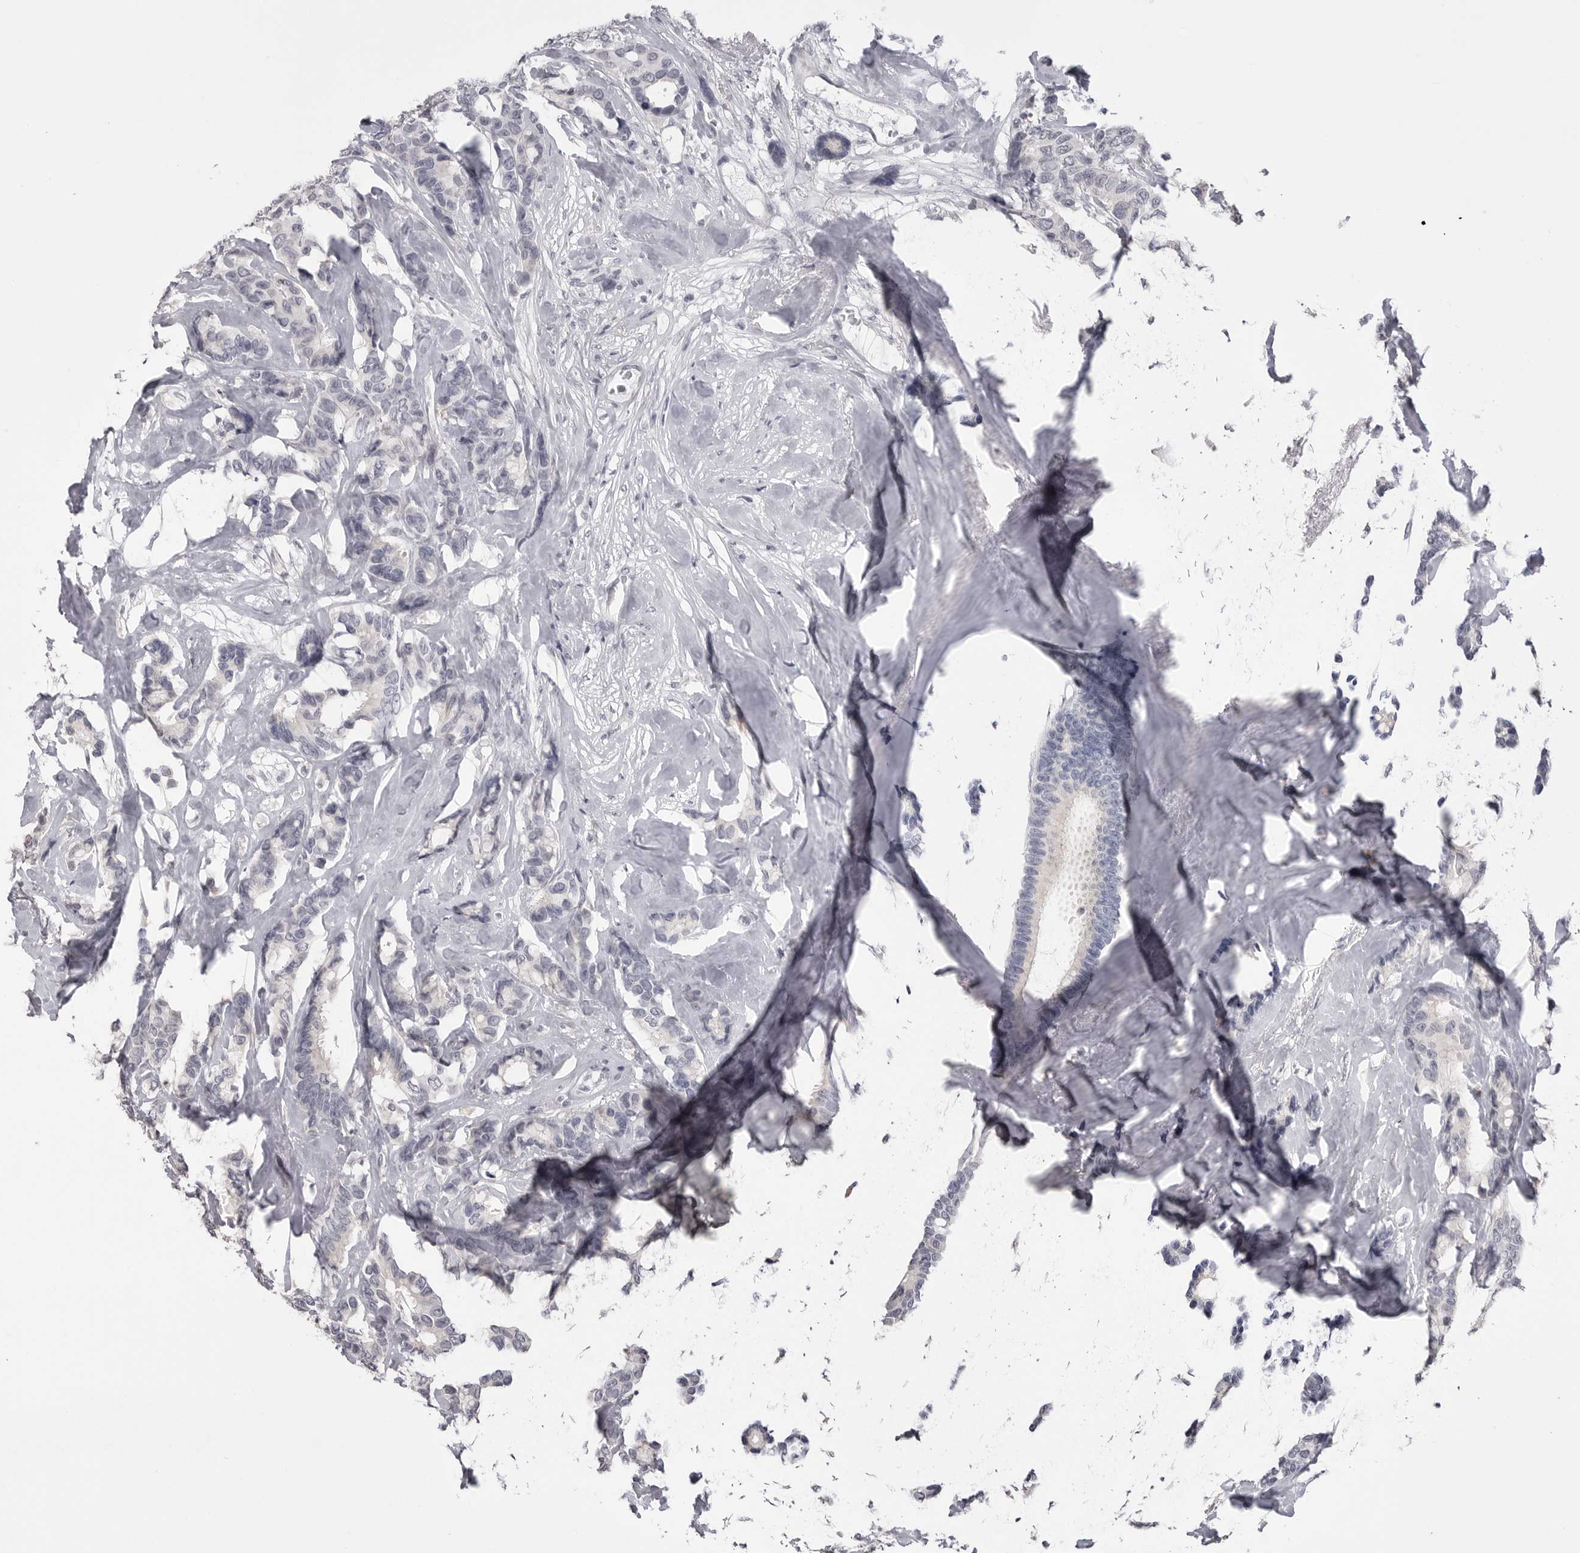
{"staining": {"intensity": "negative", "quantity": "none", "location": "none"}, "tissue": "breast cancer", "cell_type": "Tumor cells", "image_type": "cancer", "snomed": [{"axis": "morphology", "description": "Duct carcinoma"}, {"axis": "topography", "description": "Breast"}], "caption": "A photomicrograph of human breast intraductal carcinoma is negative for staining in tumor cells.", "gene": "GPN2", "patient": {"sex": "female", "age": 87}}